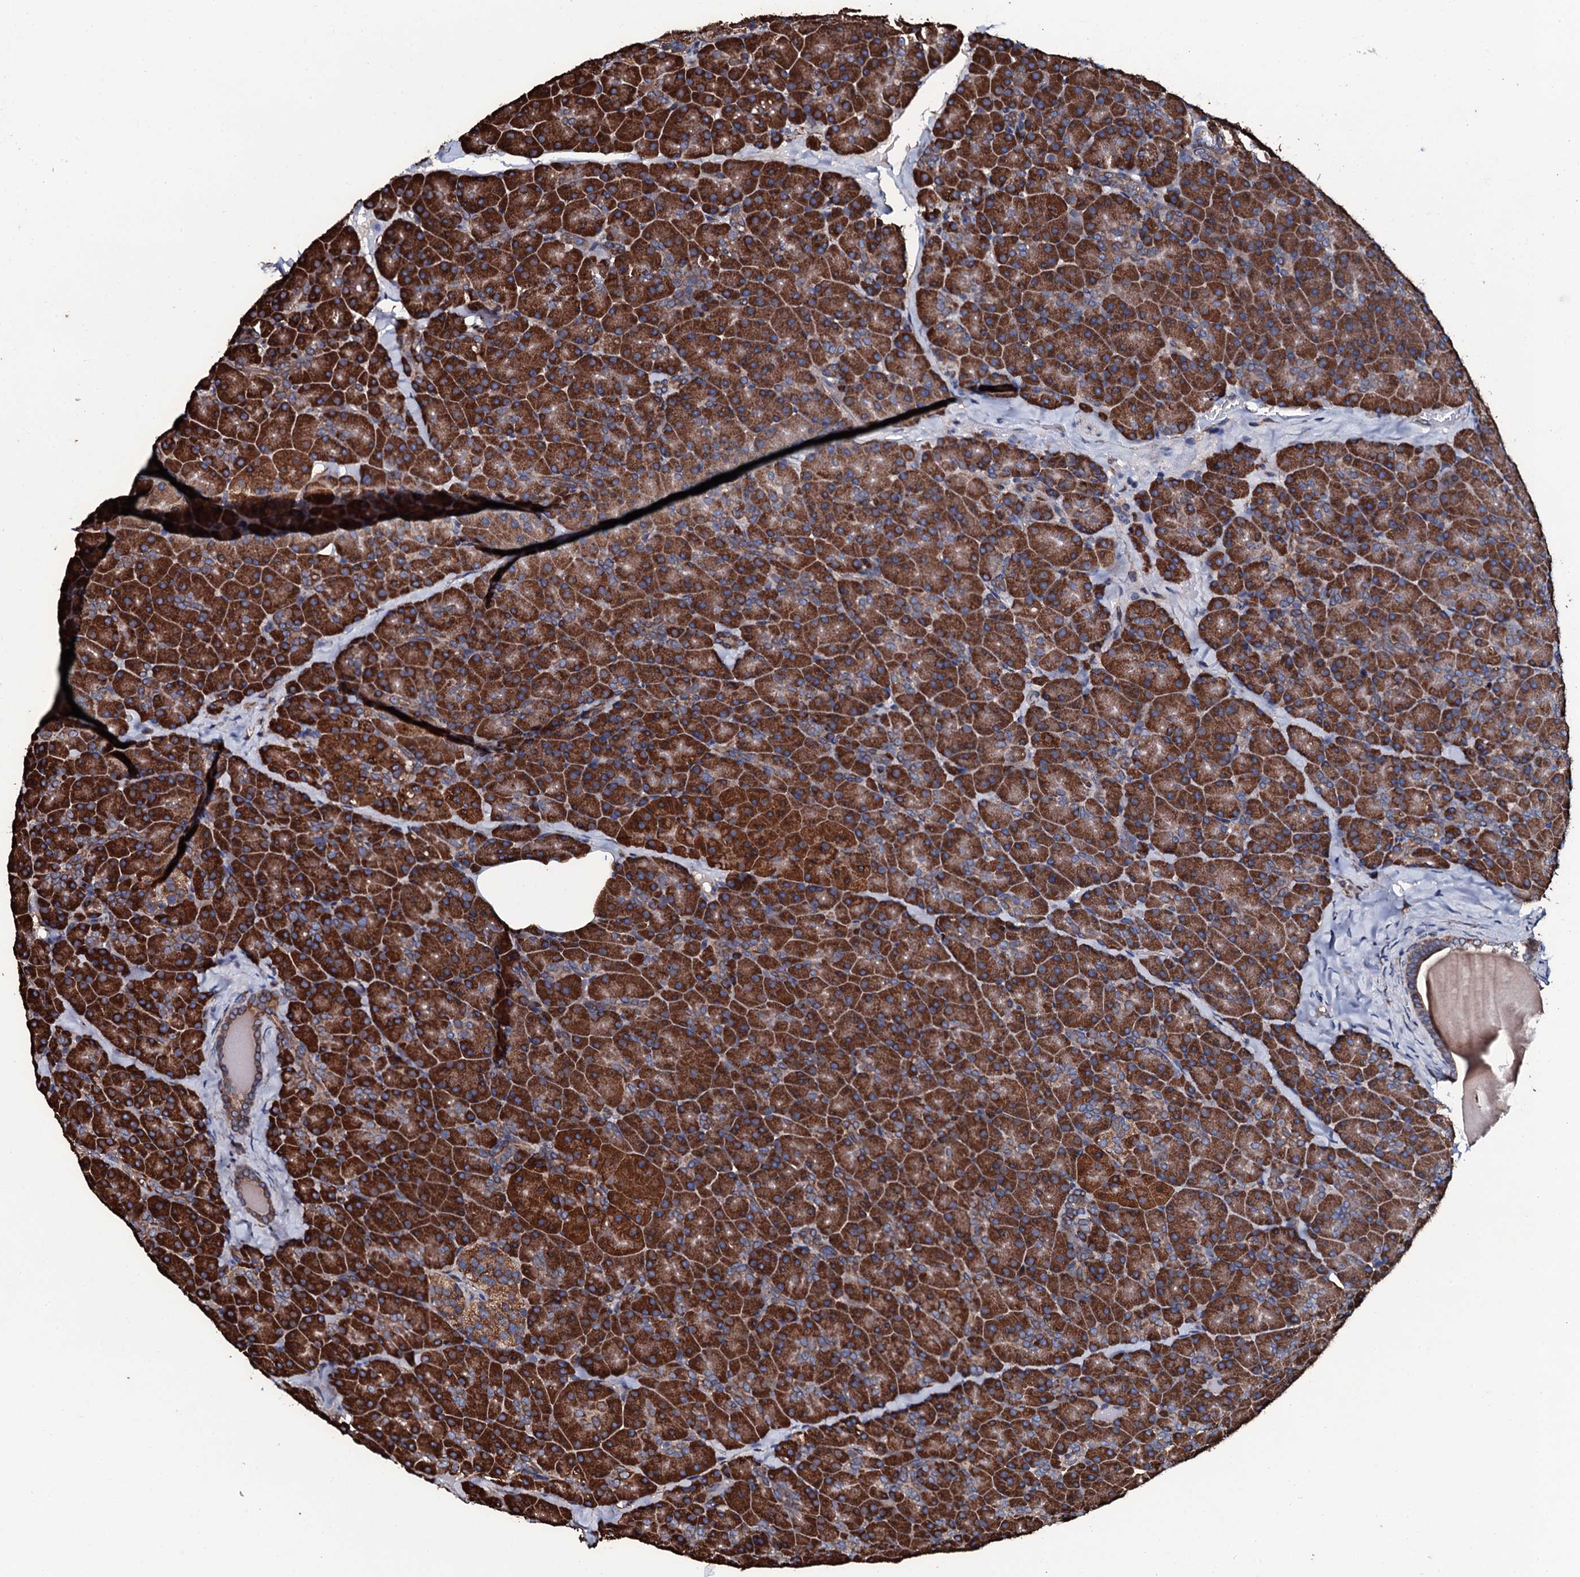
{"staining": {"intensity": "strong", "quantity": ">75%", "location": "cytoplasmic/membranous"}, "tissue": "pancreas", "cell_type": "Exocrine glandular cells", "image_type": "normal", "snomed": [{"axis": "morphology", "description": "Normal tissue, NOS"}, {"axis": "topography", "description": "Pancreas"}], "caption": "Strong cytoplasmic/membranous staining for a protein is appreciated in approximately >75% of exocrine glandular cells of benign pancreas using immunohistochemistry.", "gene": "RAB12", "patient": {"sex": "male", "age": 36}}